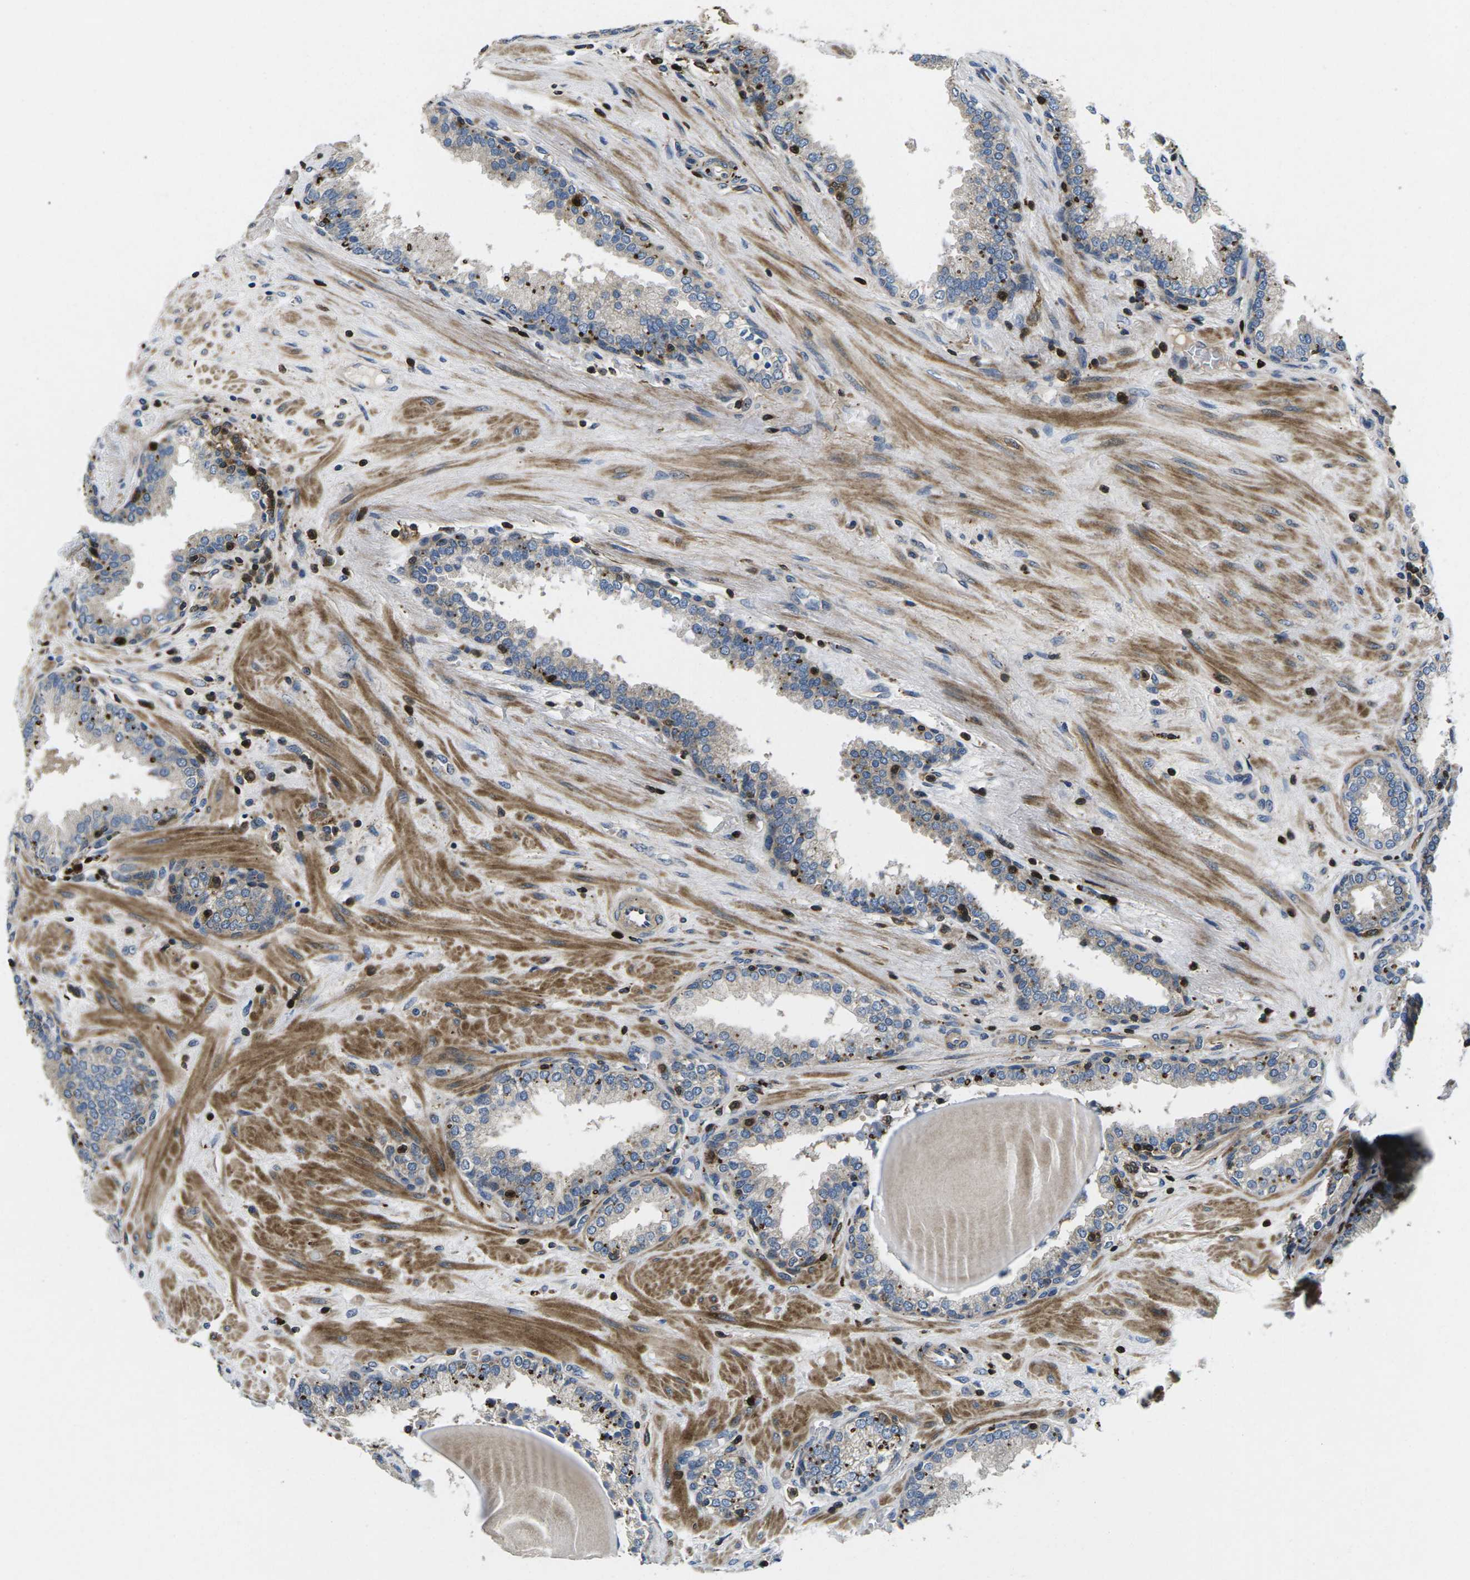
{"staining": {"intensity": "weak", "quantity": "<25%", "location": "cytoplasmic/membranous"}, "tissue": "prostate", "cell_type": "Glandular cells", "image_type": "normal", "snomed": [{"axis": "morphology", "description": "Normal tissue, NOS"}, {"axis": "topography", "description": "Prostate"}], "caption": "IHC photomicrograph of normal human prostate stained for a protein (brown), which reveals no staining in glandular cells. The staining is performed using DAB brown chromogen with nuclei counter-stained in using hematoxylin.", "gene": "PLCE1", "patient": {"sex": "male", "age": 51}}